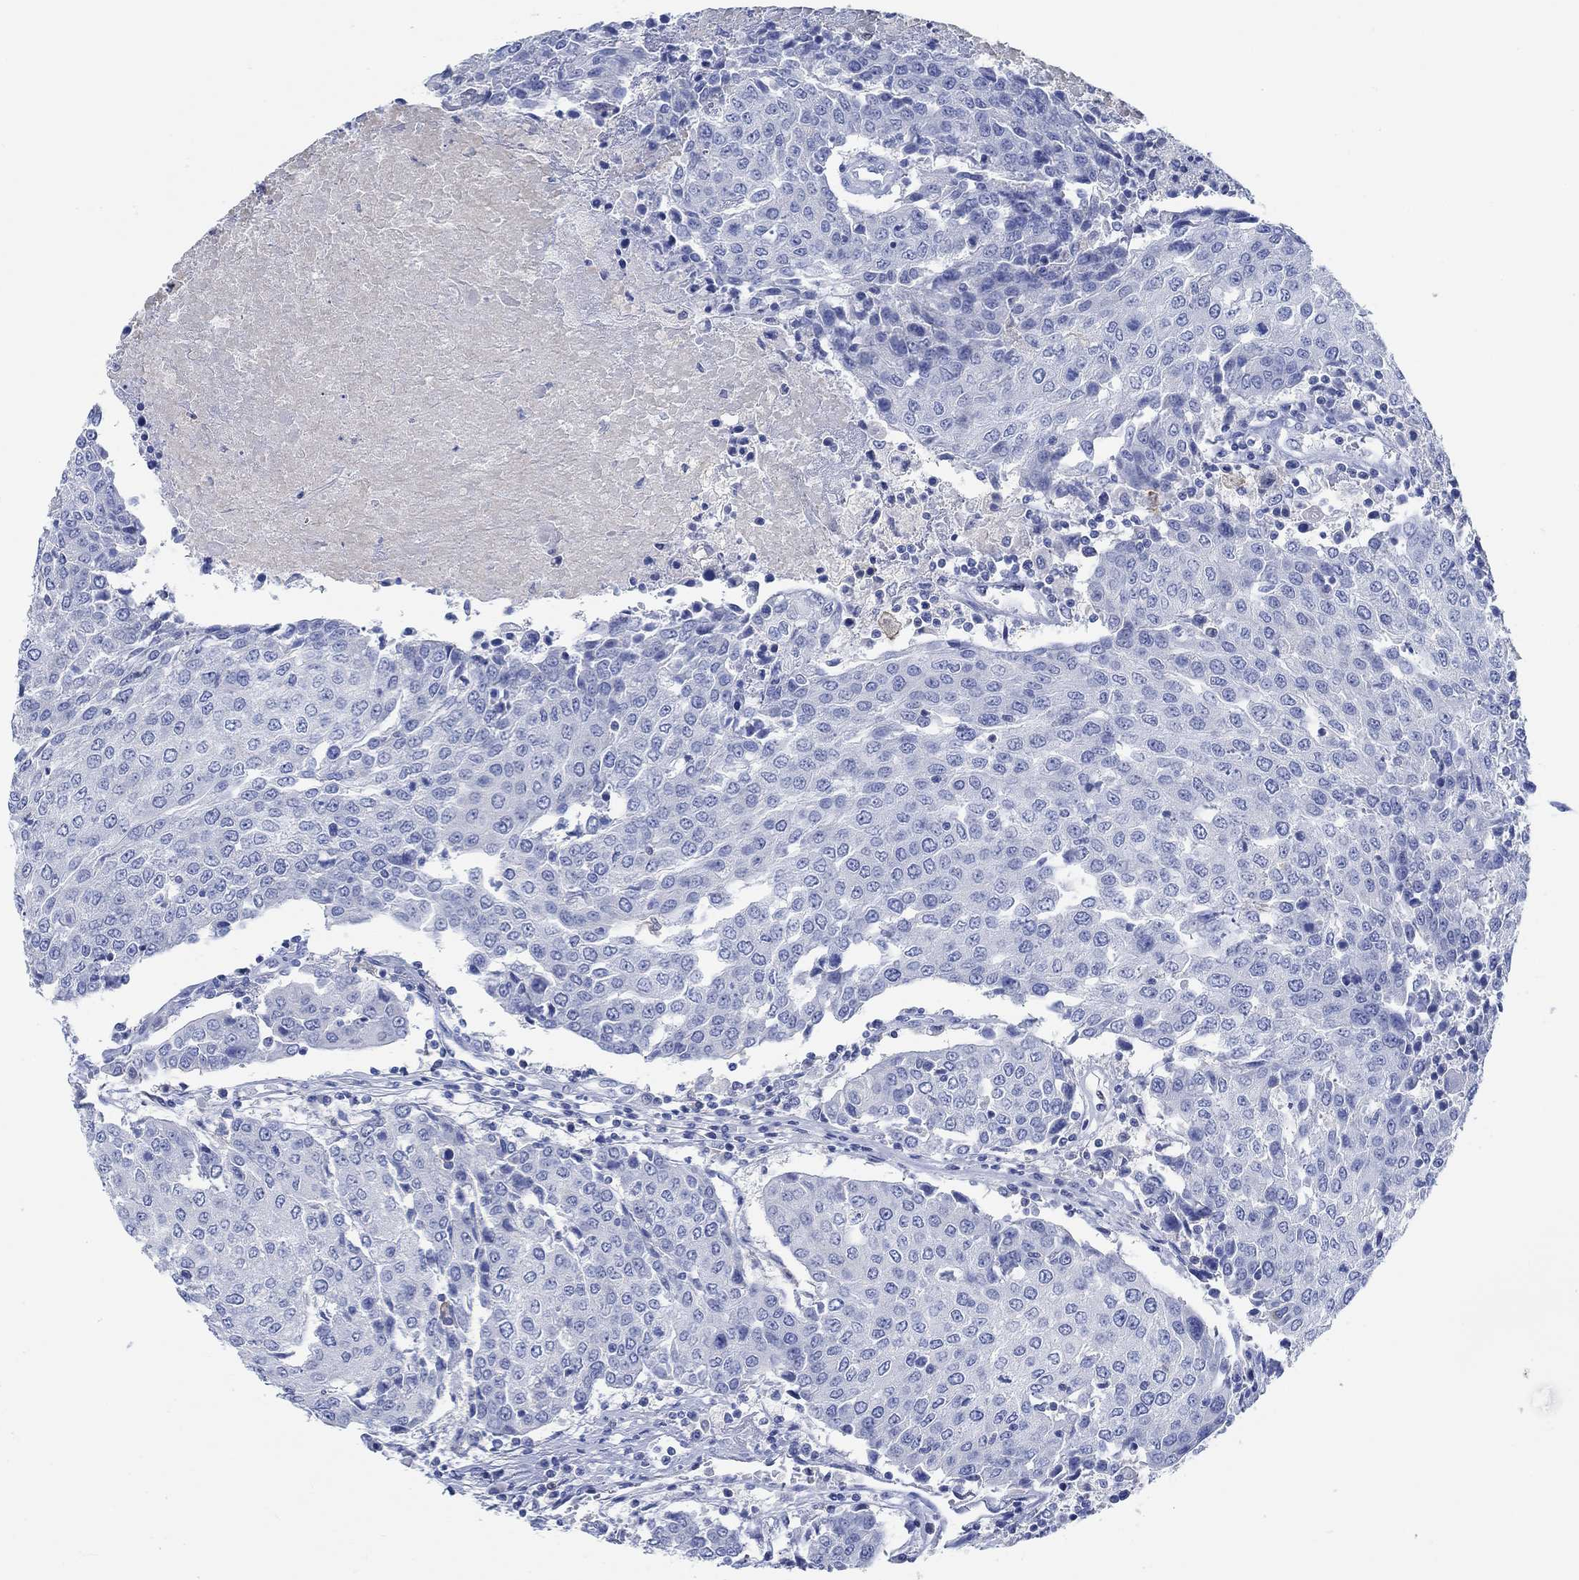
{"staining": {"intensity": "negative", "quantity": "none", "location": "none"}, "tissue": "urothelial cancer", "cell_type": "Tumor cells", "image_type": "cancer", "snomed": [{"axis": "morphology", "description": "Urothelial carcinoma, High grade"}, {"axis": "topography", "description": "Urinary bladder"}], "caption": "Immunohistochemical staining of urothelial carcinoma (high-grade) reveals no significant staining in tumor cells.", "gene": "PPP1R17", "patient": {"sex": "female", "age": 85}}